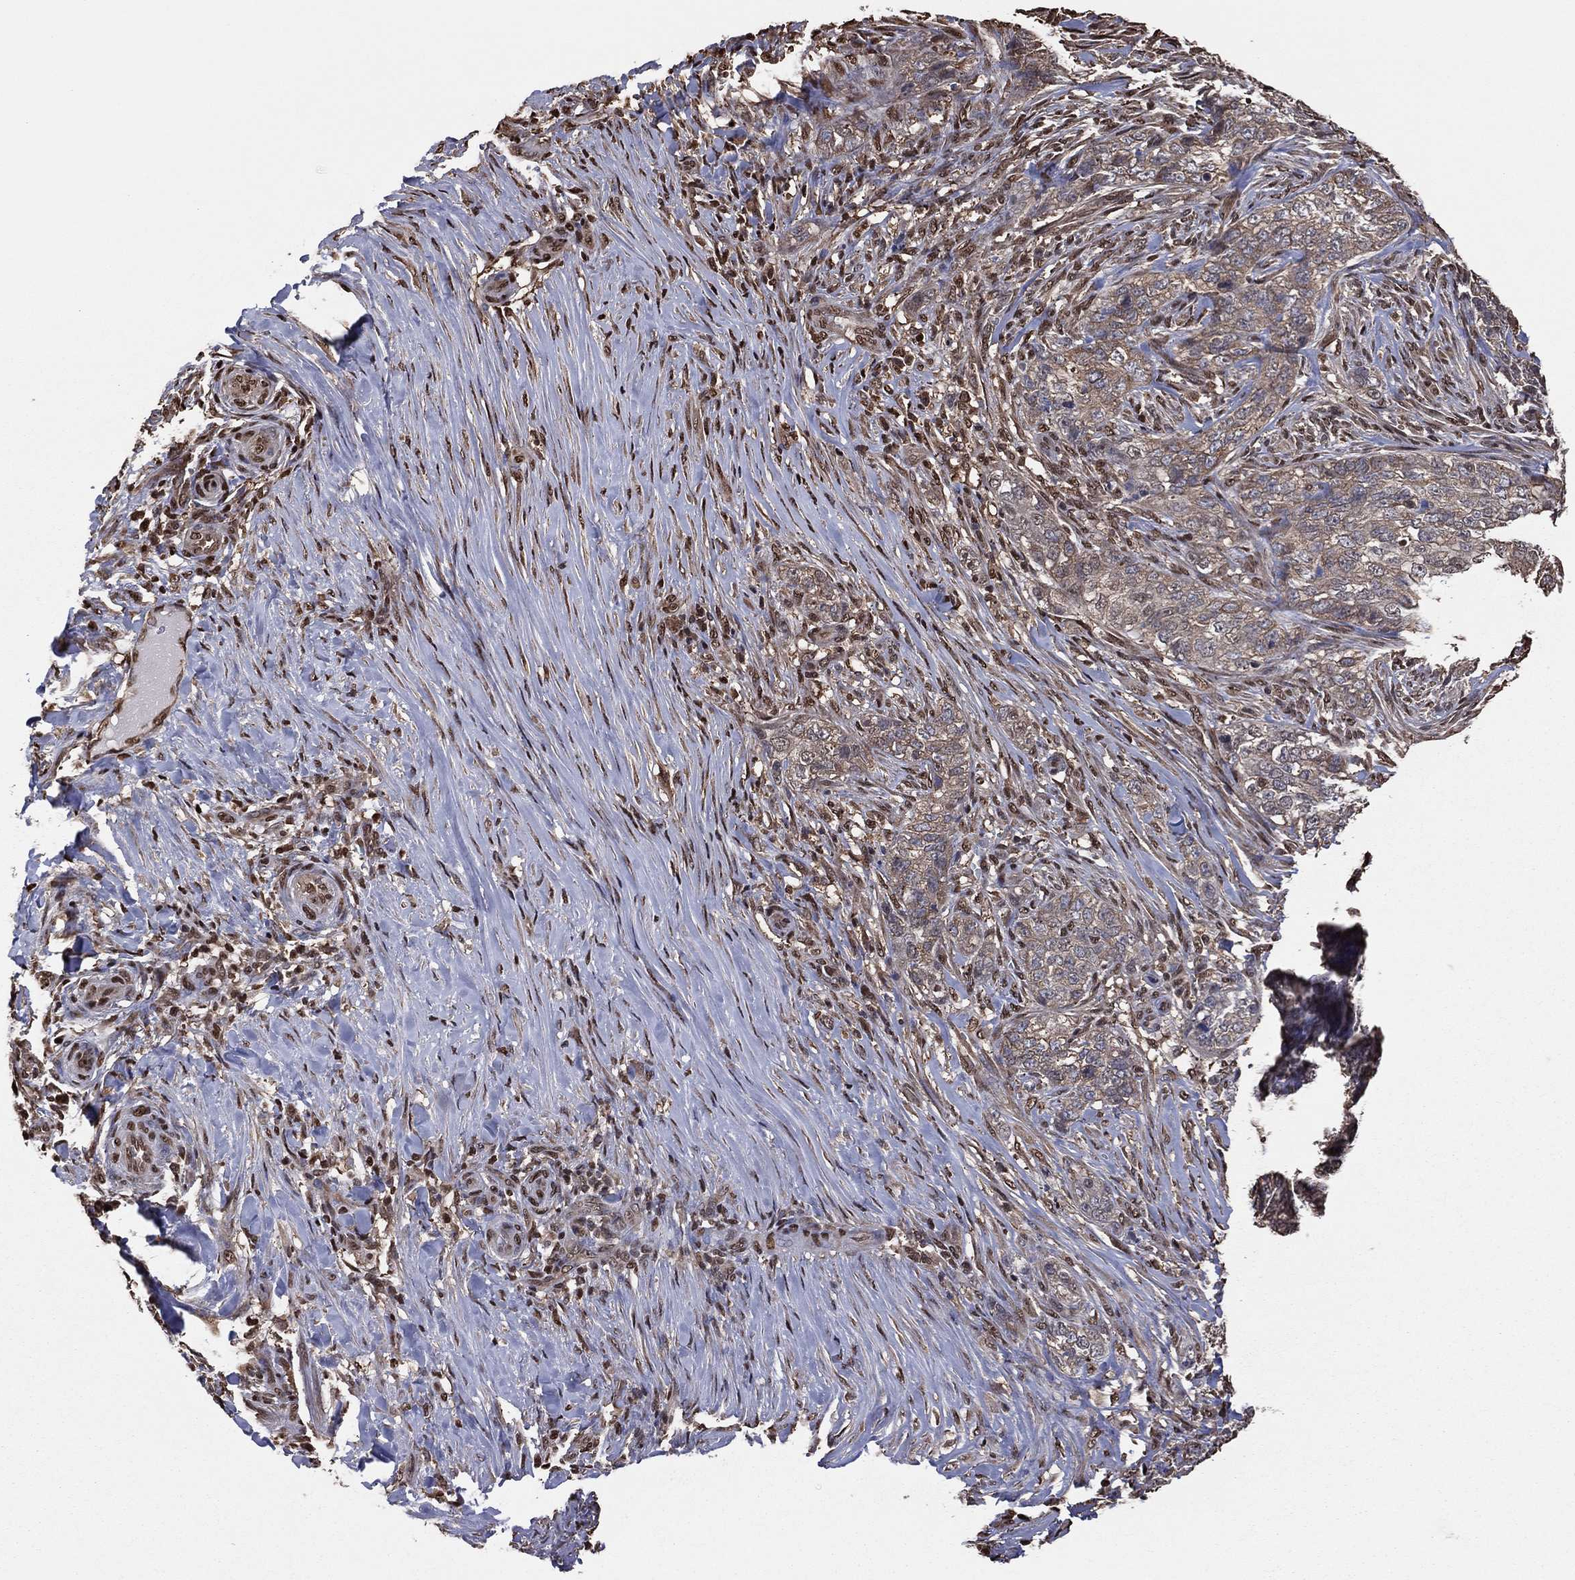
{"staining": {"intensity": "weak", "quantity": ">75%", "location": "cytoplasmic/membranous"}, "tissue": "skin cancer", "cell_type": "Tumor cells", "image_type": "cancer", "snomed": [{"axis": "morphology", "description": "Basal cell carcinoma"}, {"axis": "topography", "description": "Skin"}], "caption": "Skin cancer stained with a brown dye demonstrates weak cytoplasmic/membranous positive positivity in about >75% of tumor cells.", "gene": "GAPDH", "patient": {"sex": "female", "age": 69}}